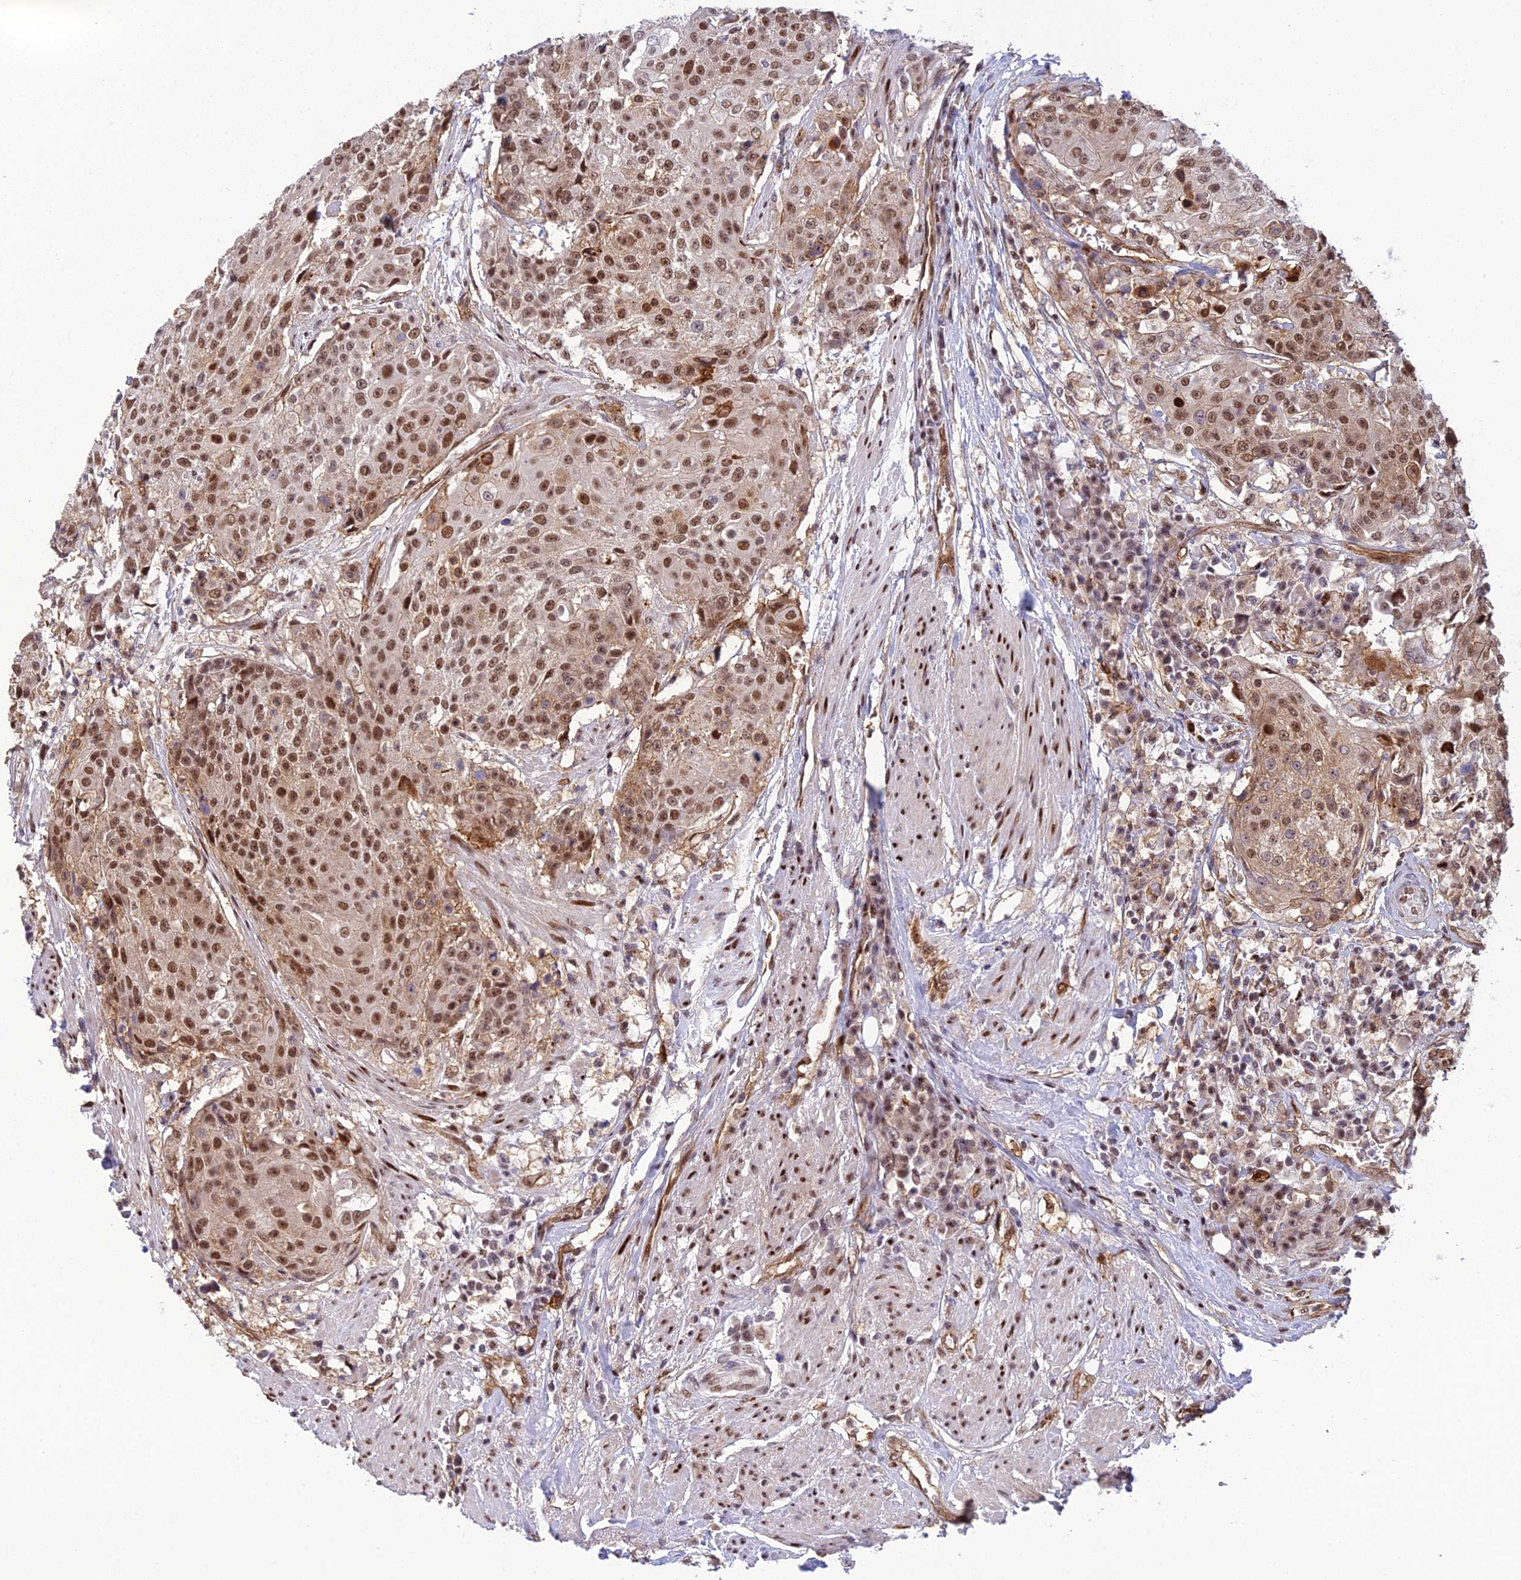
{"staining": {"intensity": "moderate", "quantity": ">75%", "location": "nuclear"}, "tissue": "urothelial cancer", "cell_type": "Tumor cells", "image_type": "cancer", "snomed": [{"axis": "morphology", "description": "Urothelial carcinoma, High grade"}, {"axis": "topography", "description": "Urinary bladder"}], "caption": "An immunohistochemistry (IHC) histopathology image of tumor tissue is shown. Protein staining in brown shows moderate nuclear positivity in urothelial cancer within tumor cells. (DAB (3,3'-diaminobenzidine) IHC, brown staining for protein, blue staining for nuclei).", "gene": "RANBP3", "patient": {"sex": "female", "age": 63}}